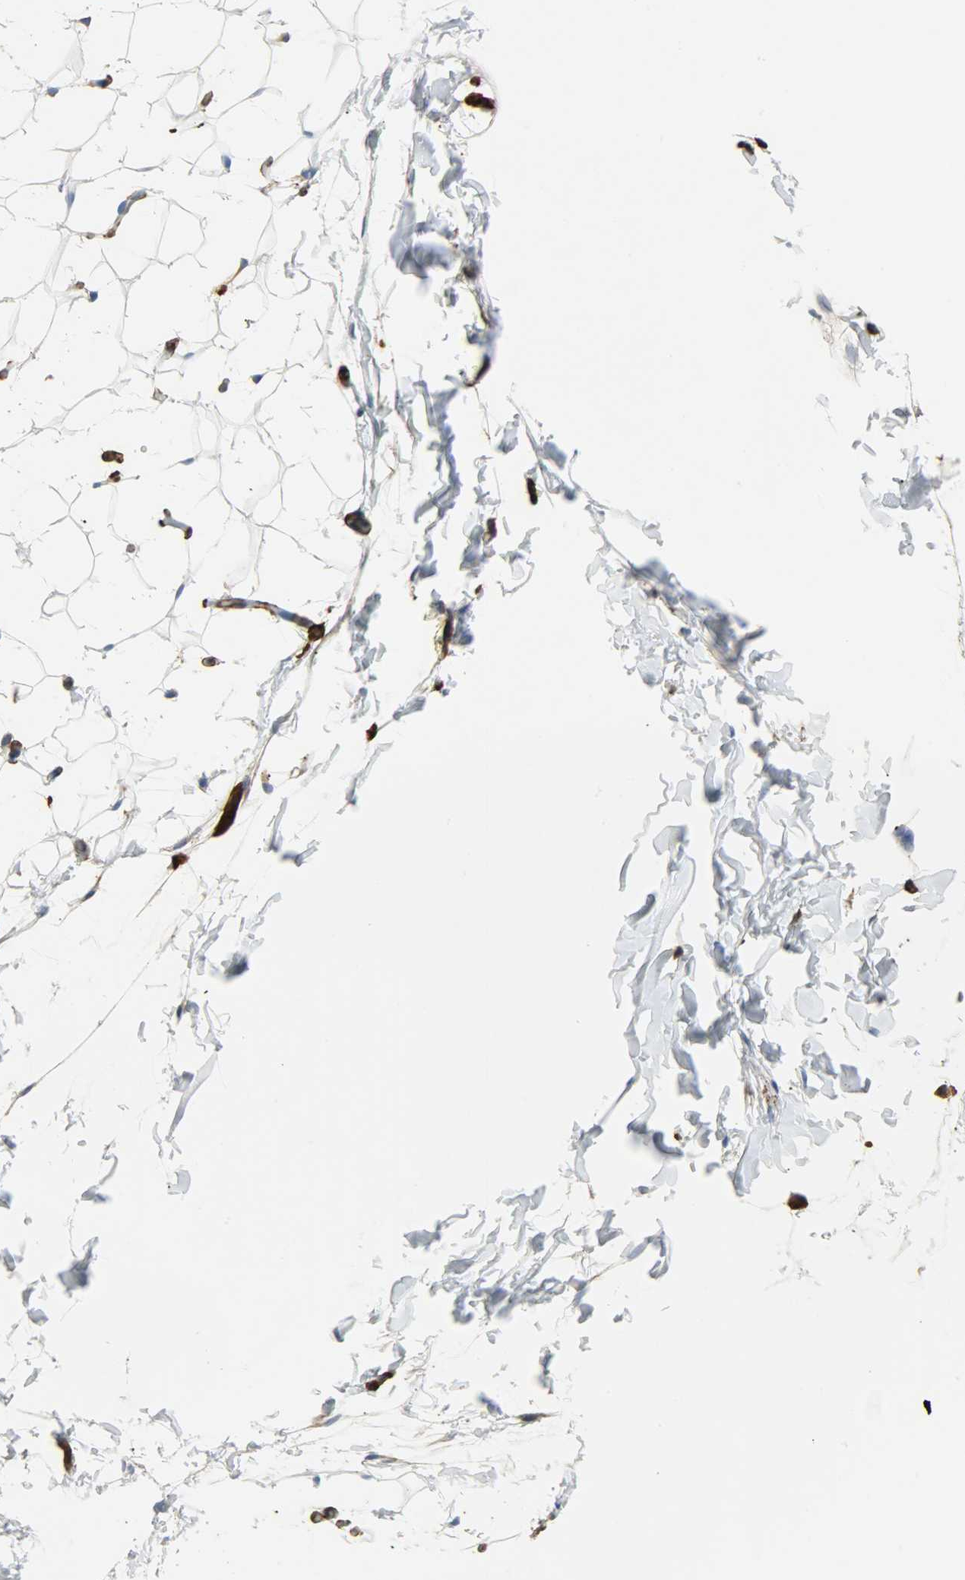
{"staining": {"intensity": "moderate", "quantity": ">75%", "location": "cytoplasmic/membranous"}, "tissue": "adipose tissue", "cell_type": "Adipocytes", "image_type": "normal", "snomed": [{"axis": "morphology", "description": "Normal tissue, NOS"}, {"axis": "topography", "description": "Soft tissue"}], "caption": "Protein expression by immunohistochemistry (IHC) shows moderate cytoplasmic/membranous staining in about >75% of adipocytes in benign adipose tissue.", "gene": "VASP", "patient": {"sex": "male", "age": 26}}